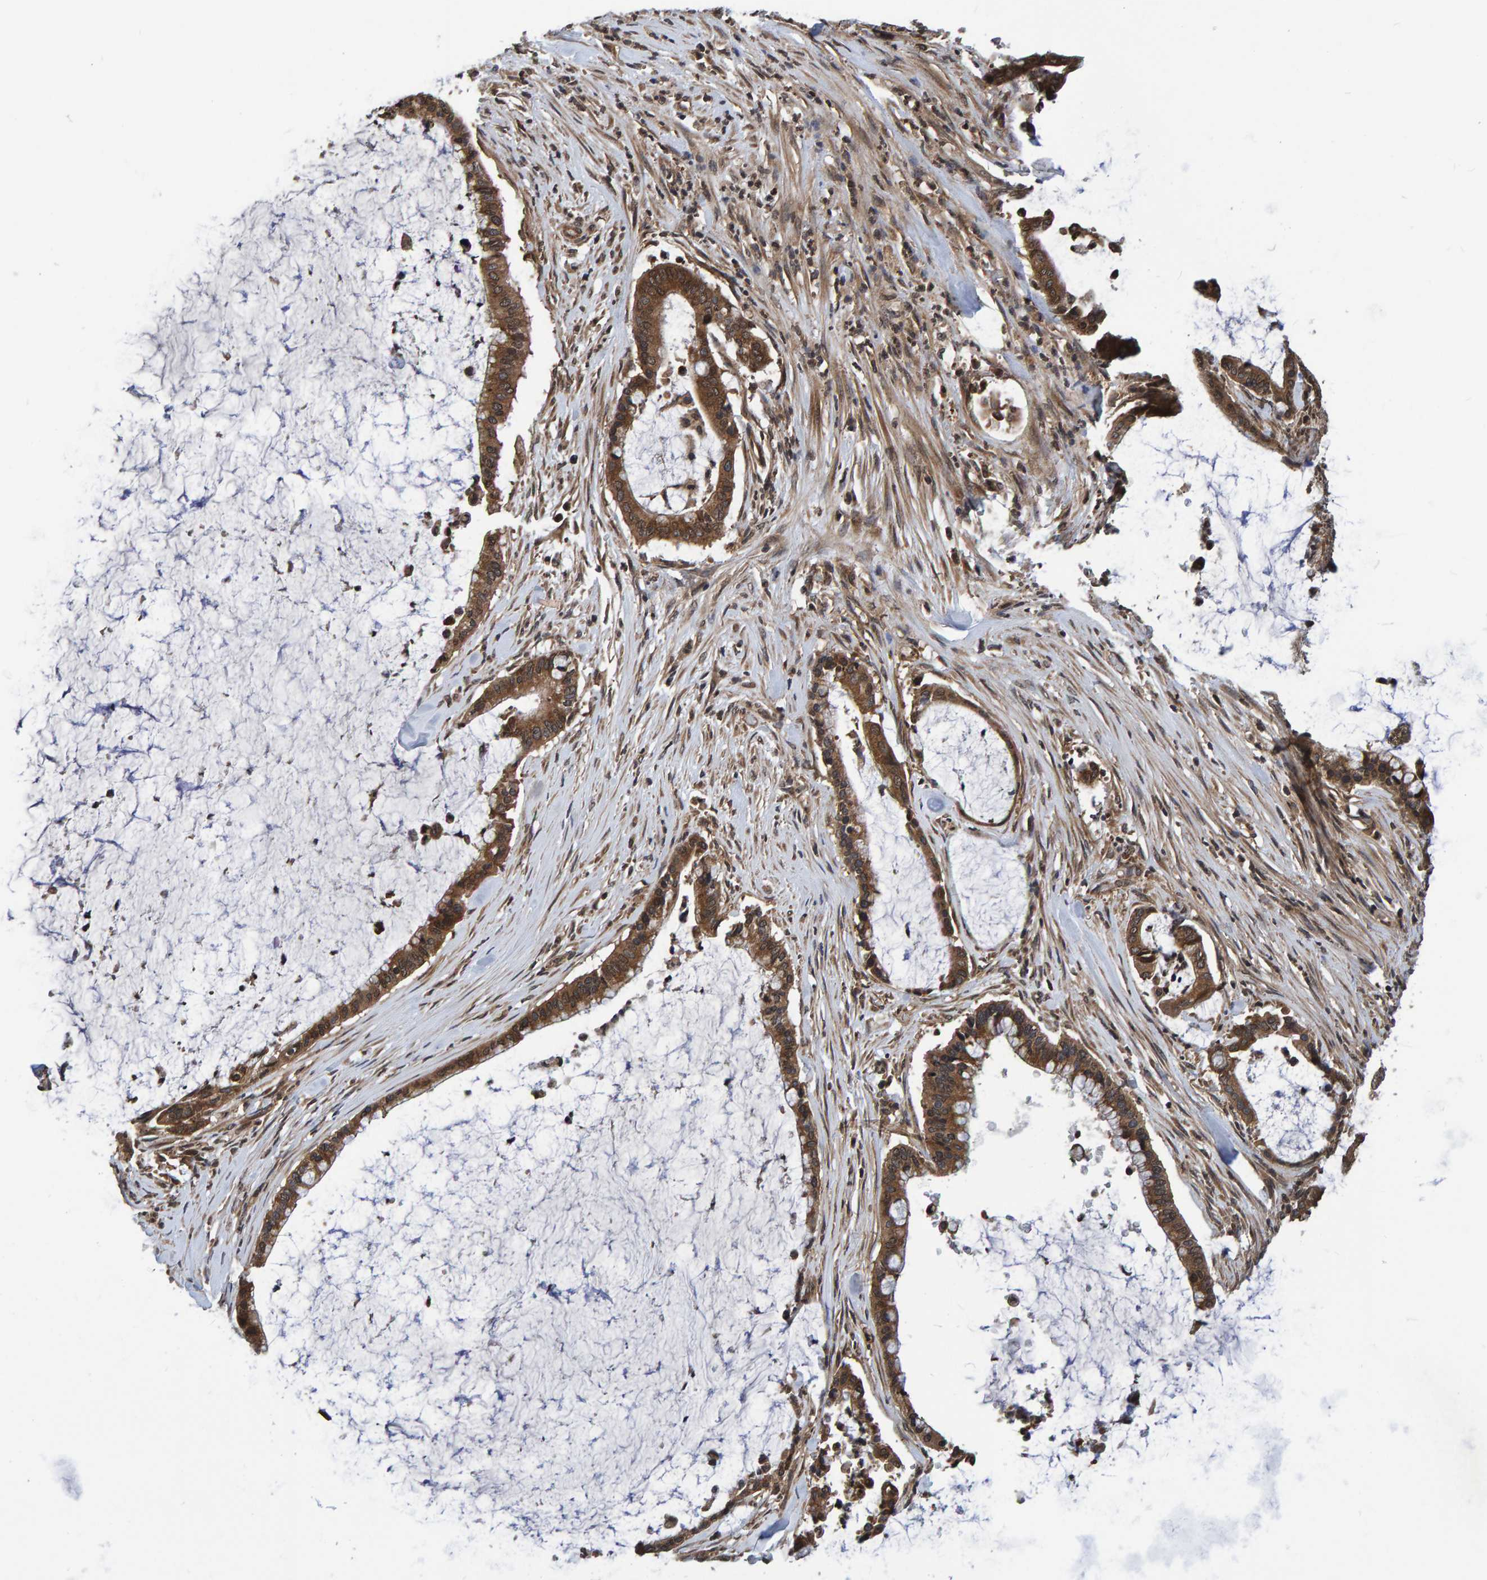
{"staining": {"intensity": "moderate", "quantity": ">75%", "location": "cytoplasmic/membranous"}, "tissue": "pancreatic cancer", "cell_type": "Tumor cells", "image_type": "cancer", "snomed": [{"axis": "morphology", "description": "Adenocarcinoma, NOS"}, {"axis": "topography", "description": "Pancreas"}], "caption": "Immunohistochemistry of human adenocarcinoma (pancreatic) displays medium levels of moderate cytoplasmic/membranous expression in approximately >75% of tumor cells. (DAB IHC with brightfield microscopy, high magnification).", "gene": "GAB2", "patient": {"sex": "male", "age": 41}}